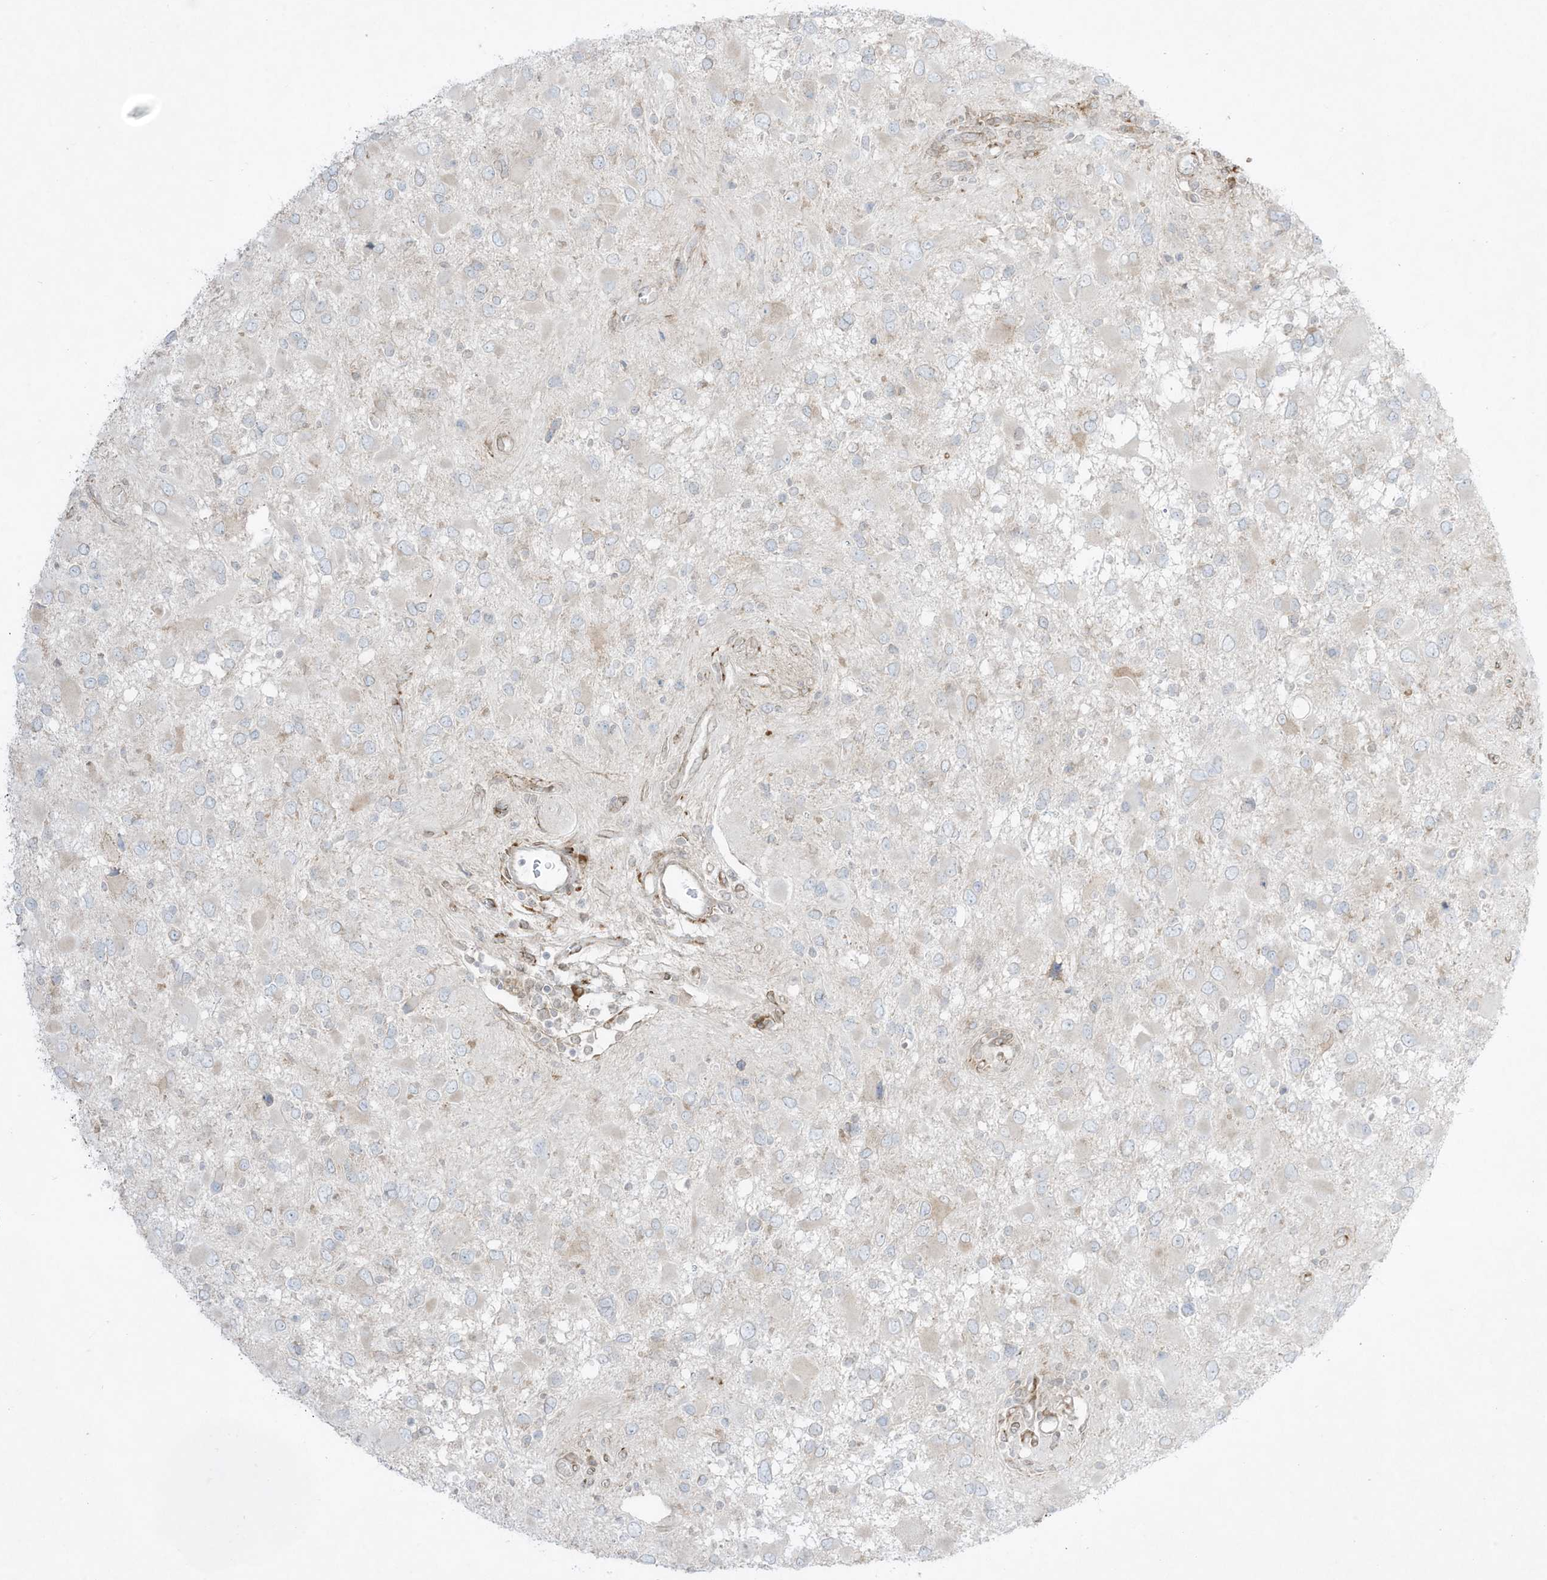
{"staining": {"intensity": "negative", "quantity": "none", "location": "none"}, "tissue": "glioma", "cell_type": "Tumor cells", "image_type": "cancer", "snomed": [{"axis": "morphology", "description": "Glioma, malignant, High grade"}, {"axis": "topography", "description": "Brain"}], "caption": "Tumor cells are negative for protein expression in human glioma.", "gene": "PTK6", "patient": {"sex": "male", "age": 53}}